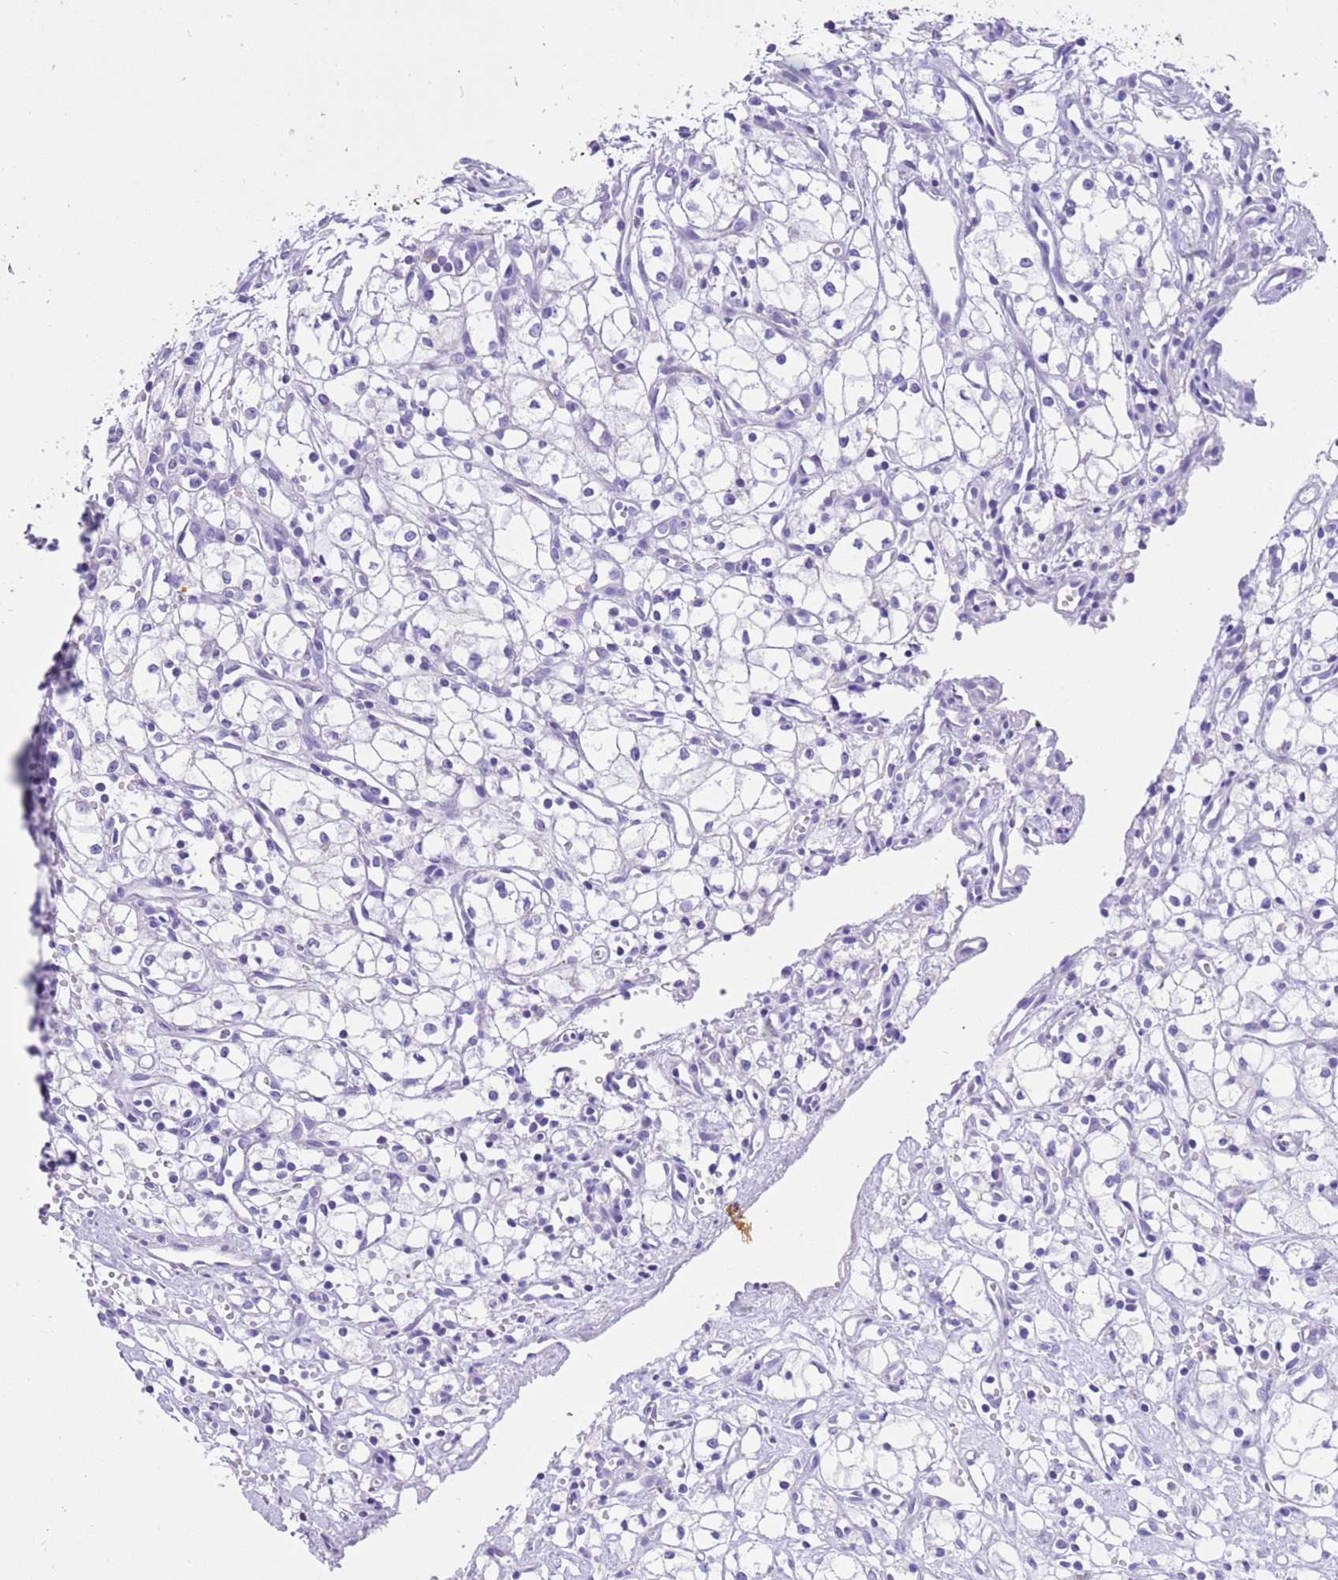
{"staining": {"intensity": "negative", "quantity": "none", "location": "none"}, "tissue": "renal cancer", "cell_type": "Tumor cells", "image_type": "cancer", "snomed": [{"axis": "morphology", "description": "Adenocarcinoma, NOS"}, {"axis": "topography", "description": "Kidney"}], "caption": "Tumor cells show no significant protein staining in renal cancer.", "gene": "R3HDM4", "patient": {"sex": "male", "age": 59}}